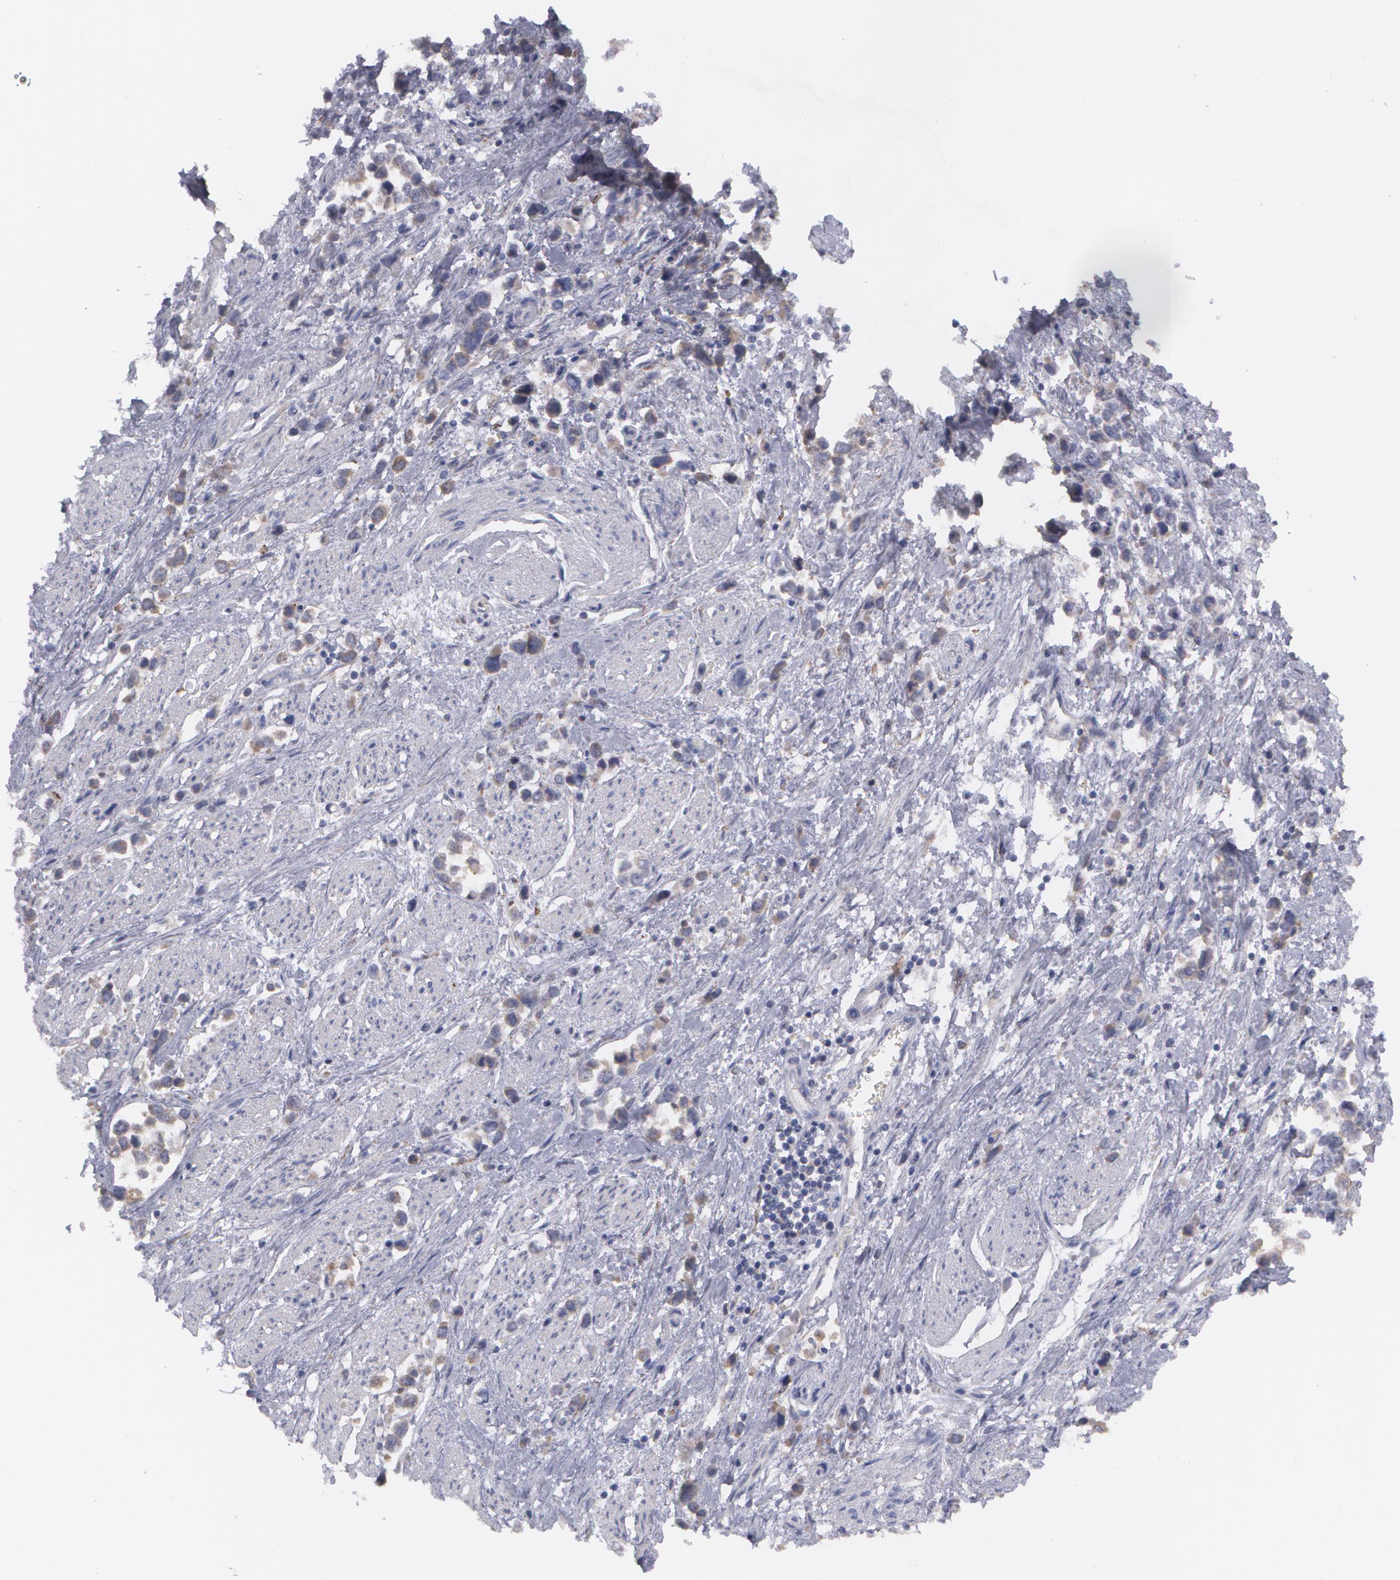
{"staining": {"intensity": "weak", "quantity": ">75%", "location": "cytoplasmic/membranous"}, "tissue": "stomach cancer", "cell_type": "Tumor cells", "image_type": "cancer", "snomed": [{"axis": "morphology", "description": "Adenocarcinoma, NOS"}, {"axis": "topography", "description": "Stomach, upper"}], "caption": "Tumor cells reveal low levels of weak cytoplasmic/membranous positivity in approximately >75% of cells in stomach adenocarcinoma.", "gene": "MTHFD1", "patient": {"sex": "male", "age": 76}}